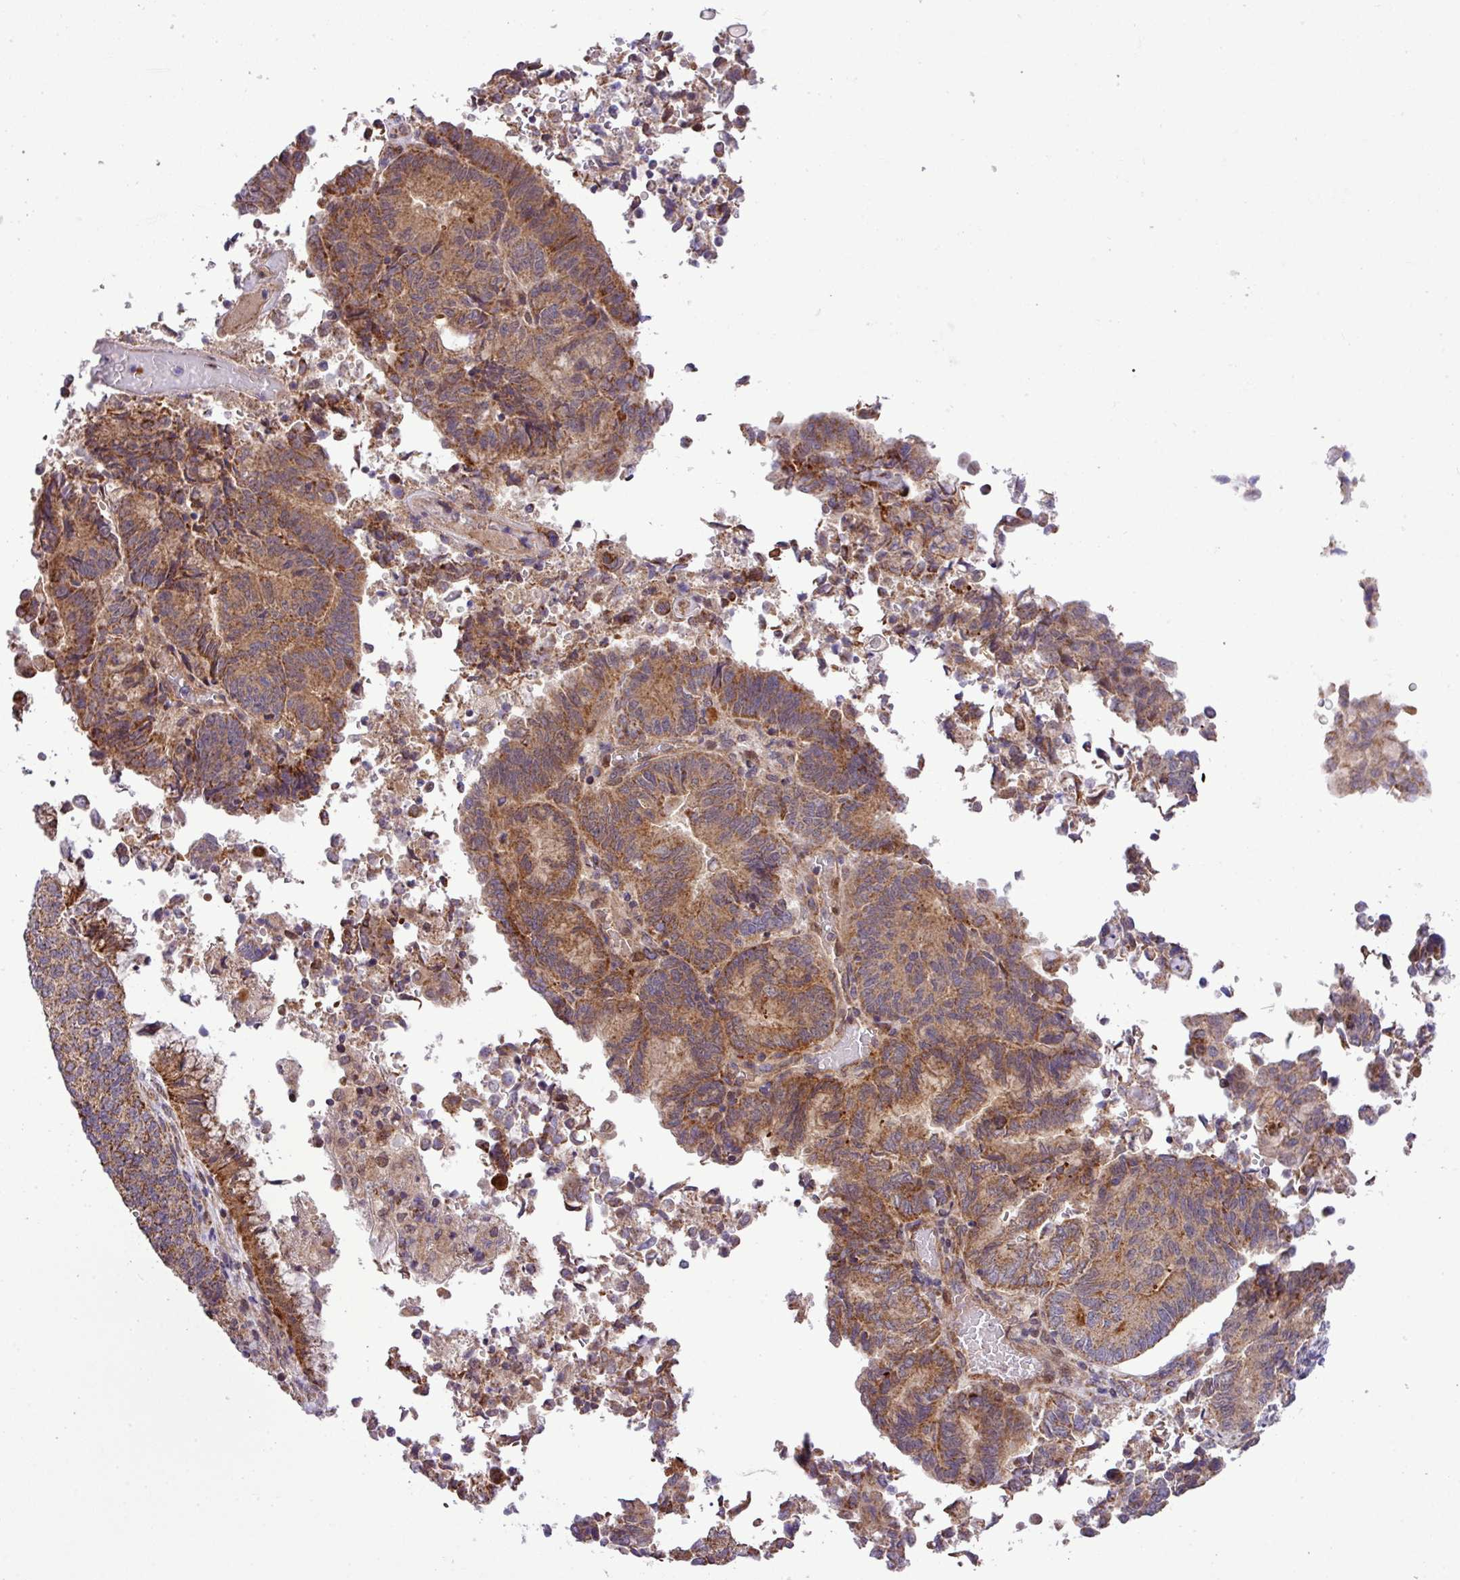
{"staining": {"intensity": "moderate", "quantity": ">75%", "location": "cytoplasmic/membranous"}, "tissue": "endometrial cancer", "cell_type": "Tumor cells", "image_type": "cancer", "snomed": [{"axis": "morphology", "description": "Adenocarcinoma, NOS"}, {"axis": "topography", "description": "Endometrium"}], "caption": "IHC (DAB (3,3'-diaminobenzidine)) staining of human endometrial cancer reveals moderate cytoplasmic/membranous protein positivity in approximately >75% of tumor cells.", "gene": "B3GNT9", "patient": {"sex": "female", "age": 80}}